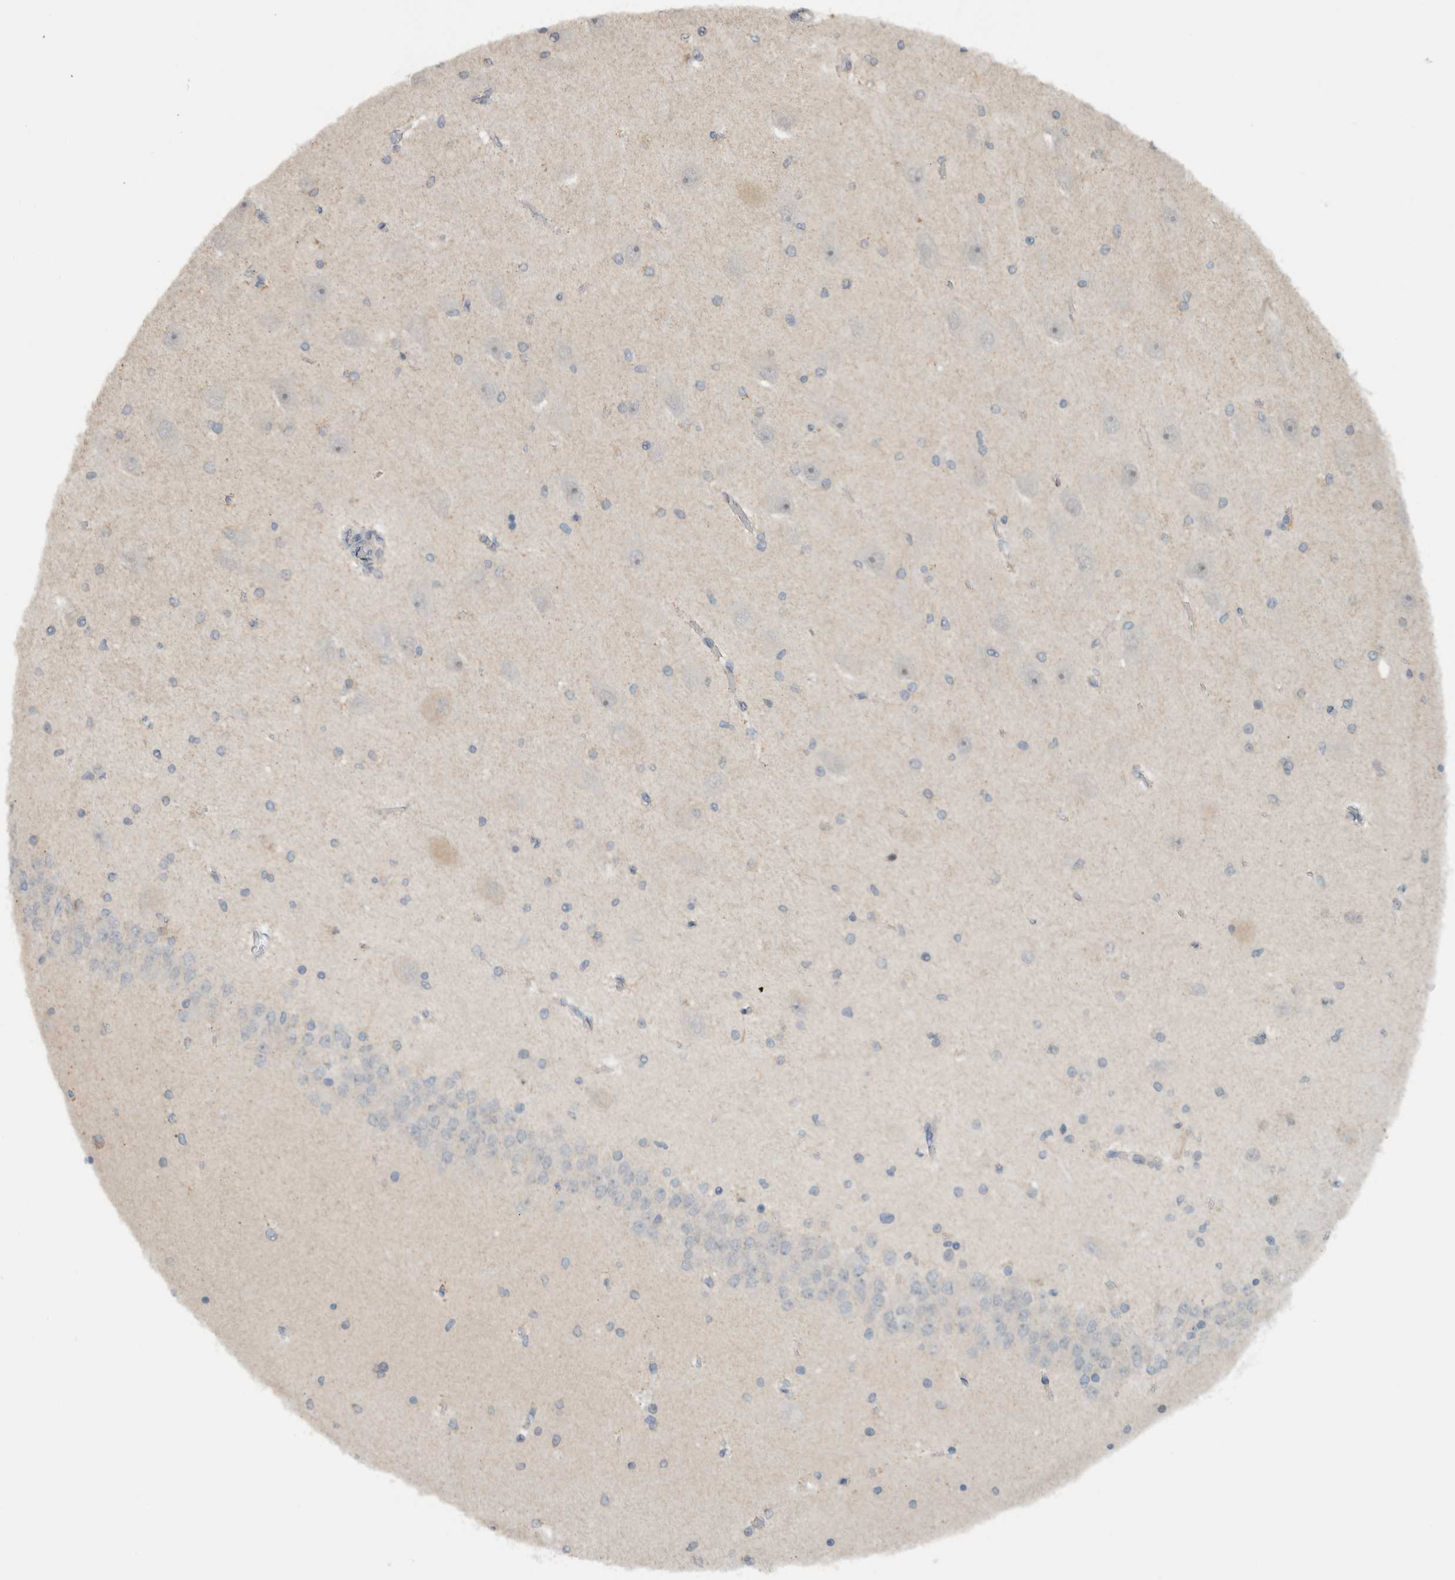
{"staining": {"intensity": "negative", "quantity": "none", "location": "none"}, "tissue": "hippocampus", "cell_type": "Glial cells", "image_type": "normal", "snomed": [{"axis": "morphology", "description": "Normal tissue, NOS"}, {"axis": "topography", "description": "Hippocampus"}], "caption": "Protein analysis of unremarkable hippocampus shows no significant staining in glial cells. (Immunohistochemistry (ihc), brightfield microscopy, high magnification).", "gene": "MPRIP", "patient": {"sex": "female", "age": 54}}